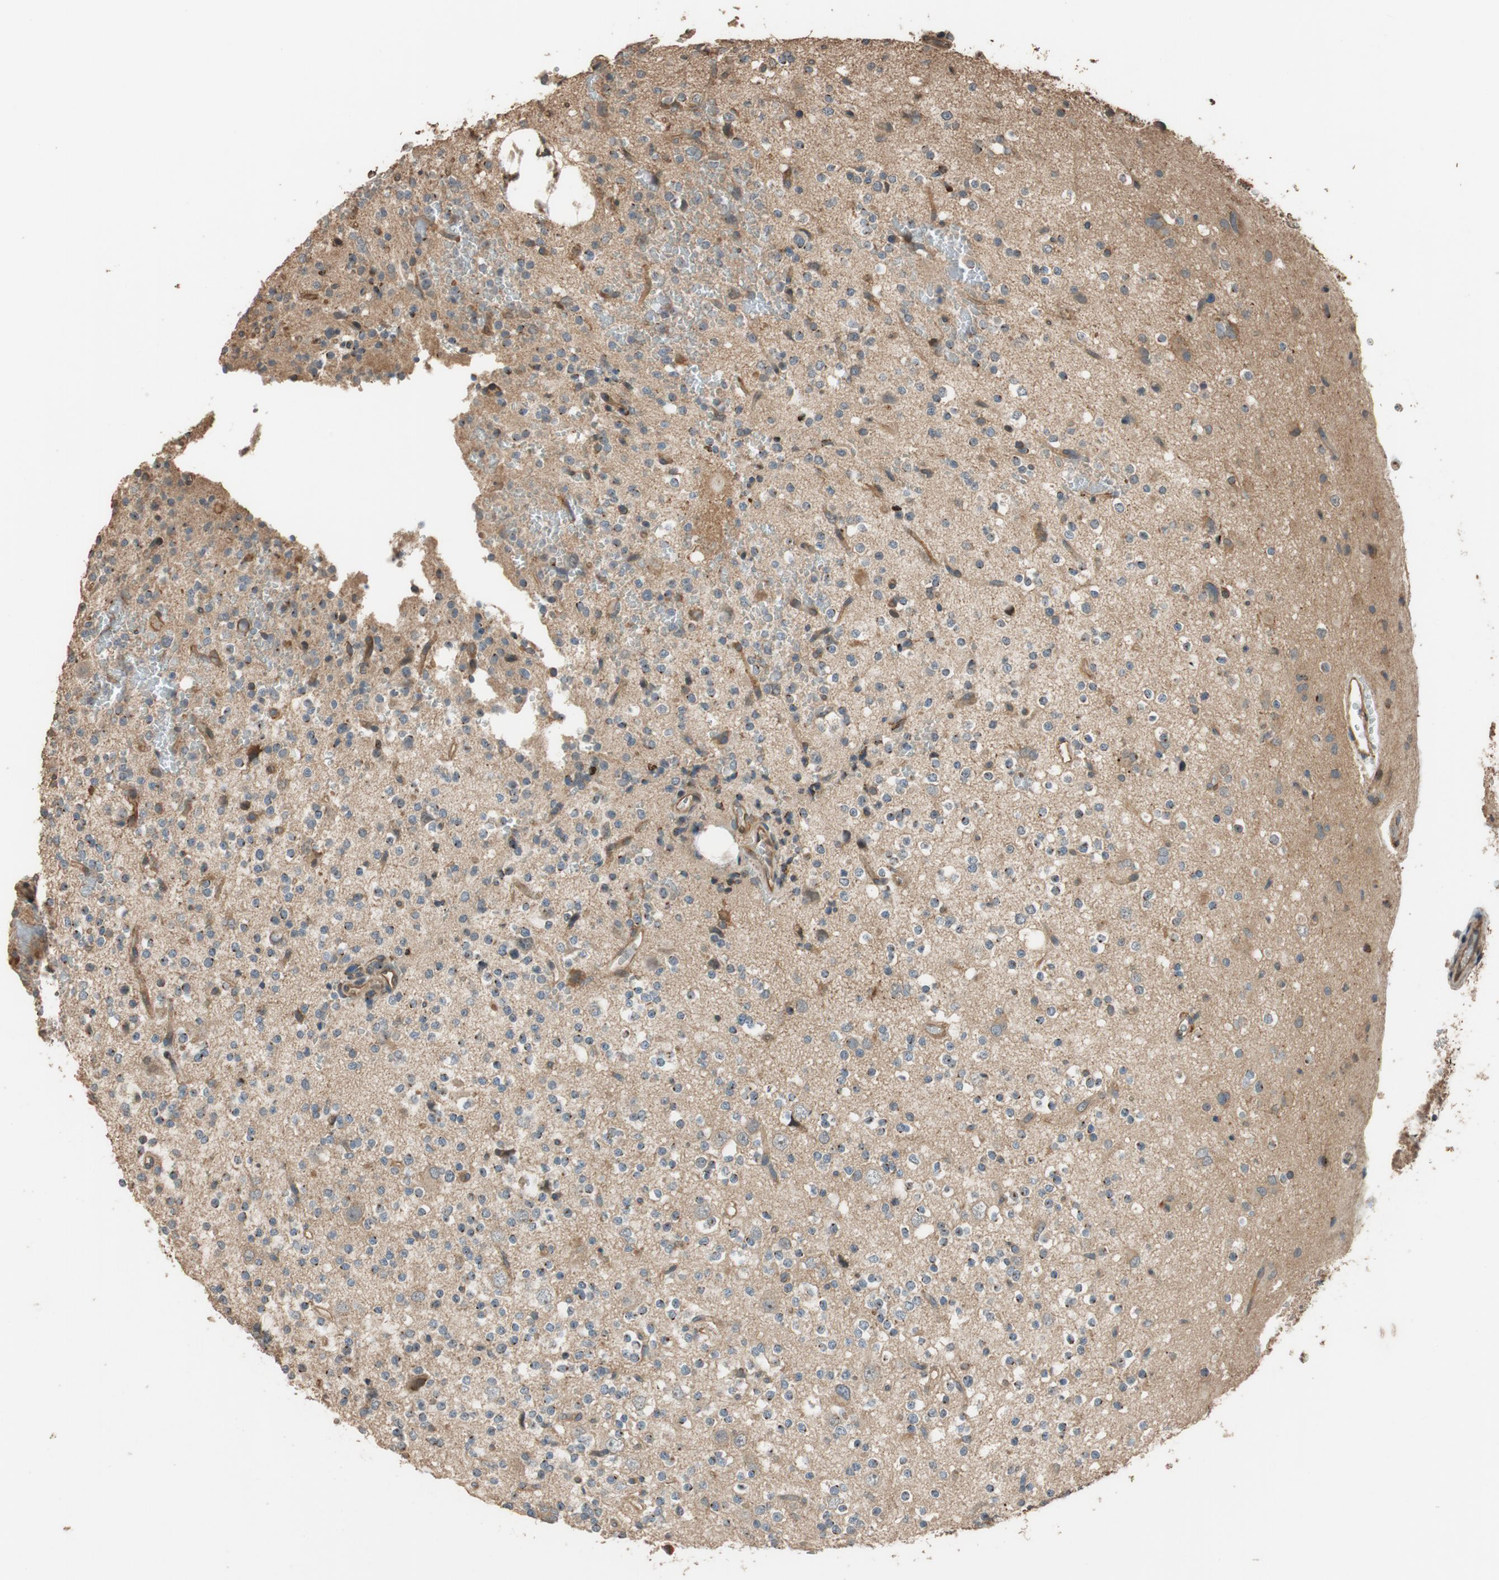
{"staining": {"intensity": "weak", "quantity": "25%-75%", "location": "cytoplasmic/membranous"}, "tissue": "glioma", "cell_type": "Tumor cells", "image_type": "cancer", "snomed": [{"axis": "morphology", "description": "Glioma, malignant, High grade"}, {"axis": "topography", "description": "Brain"}], "caption": "Immunohistochemistry histopathology image of malignant glioma (high-grade) stained for a protein (brown), which displays low levels of weak cytoplasmic/membranous expression in approximately 25%-75% of tumor cells.", "gene": "MST1R", "patient": {"sex": "male", "age": 47}}